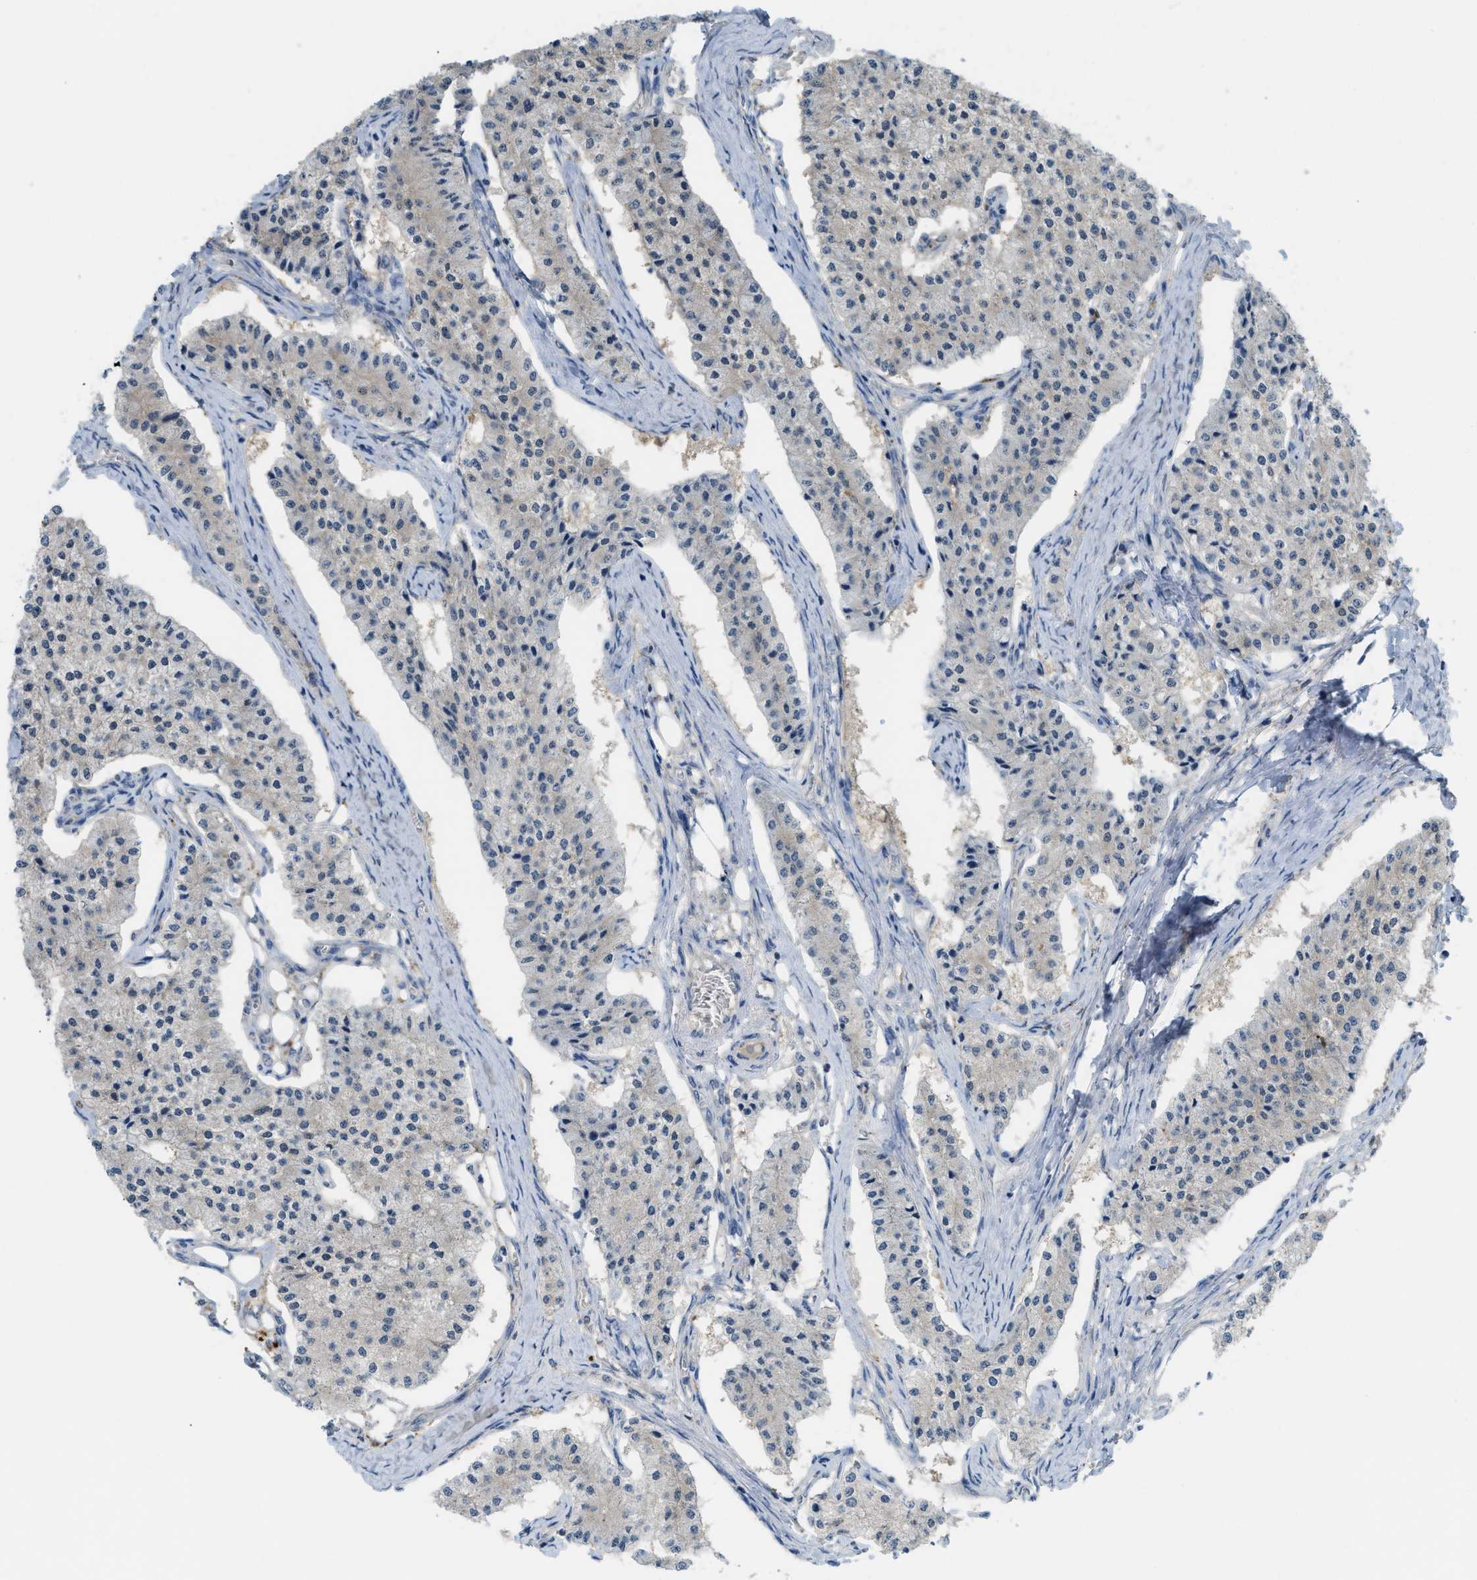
{"staining": {"intensity": "negative", "quantity": "none", "location": "none"}, "tissue": "carcinoid", "cell_type": "Tumor cells", "image_type": "cancer", "snomed": [{"axis": "morphology", "description": "Carcinoid, malignant, NOS"}, {"axis": "topography", "description": "Colon"}], "caption": "Human carcinoid stained for a protein using immunohistochemistry (IHC) shows no staining in tumor cells.", "gene": "CSTB", "patient": {"sex": "female", "age": 52}}